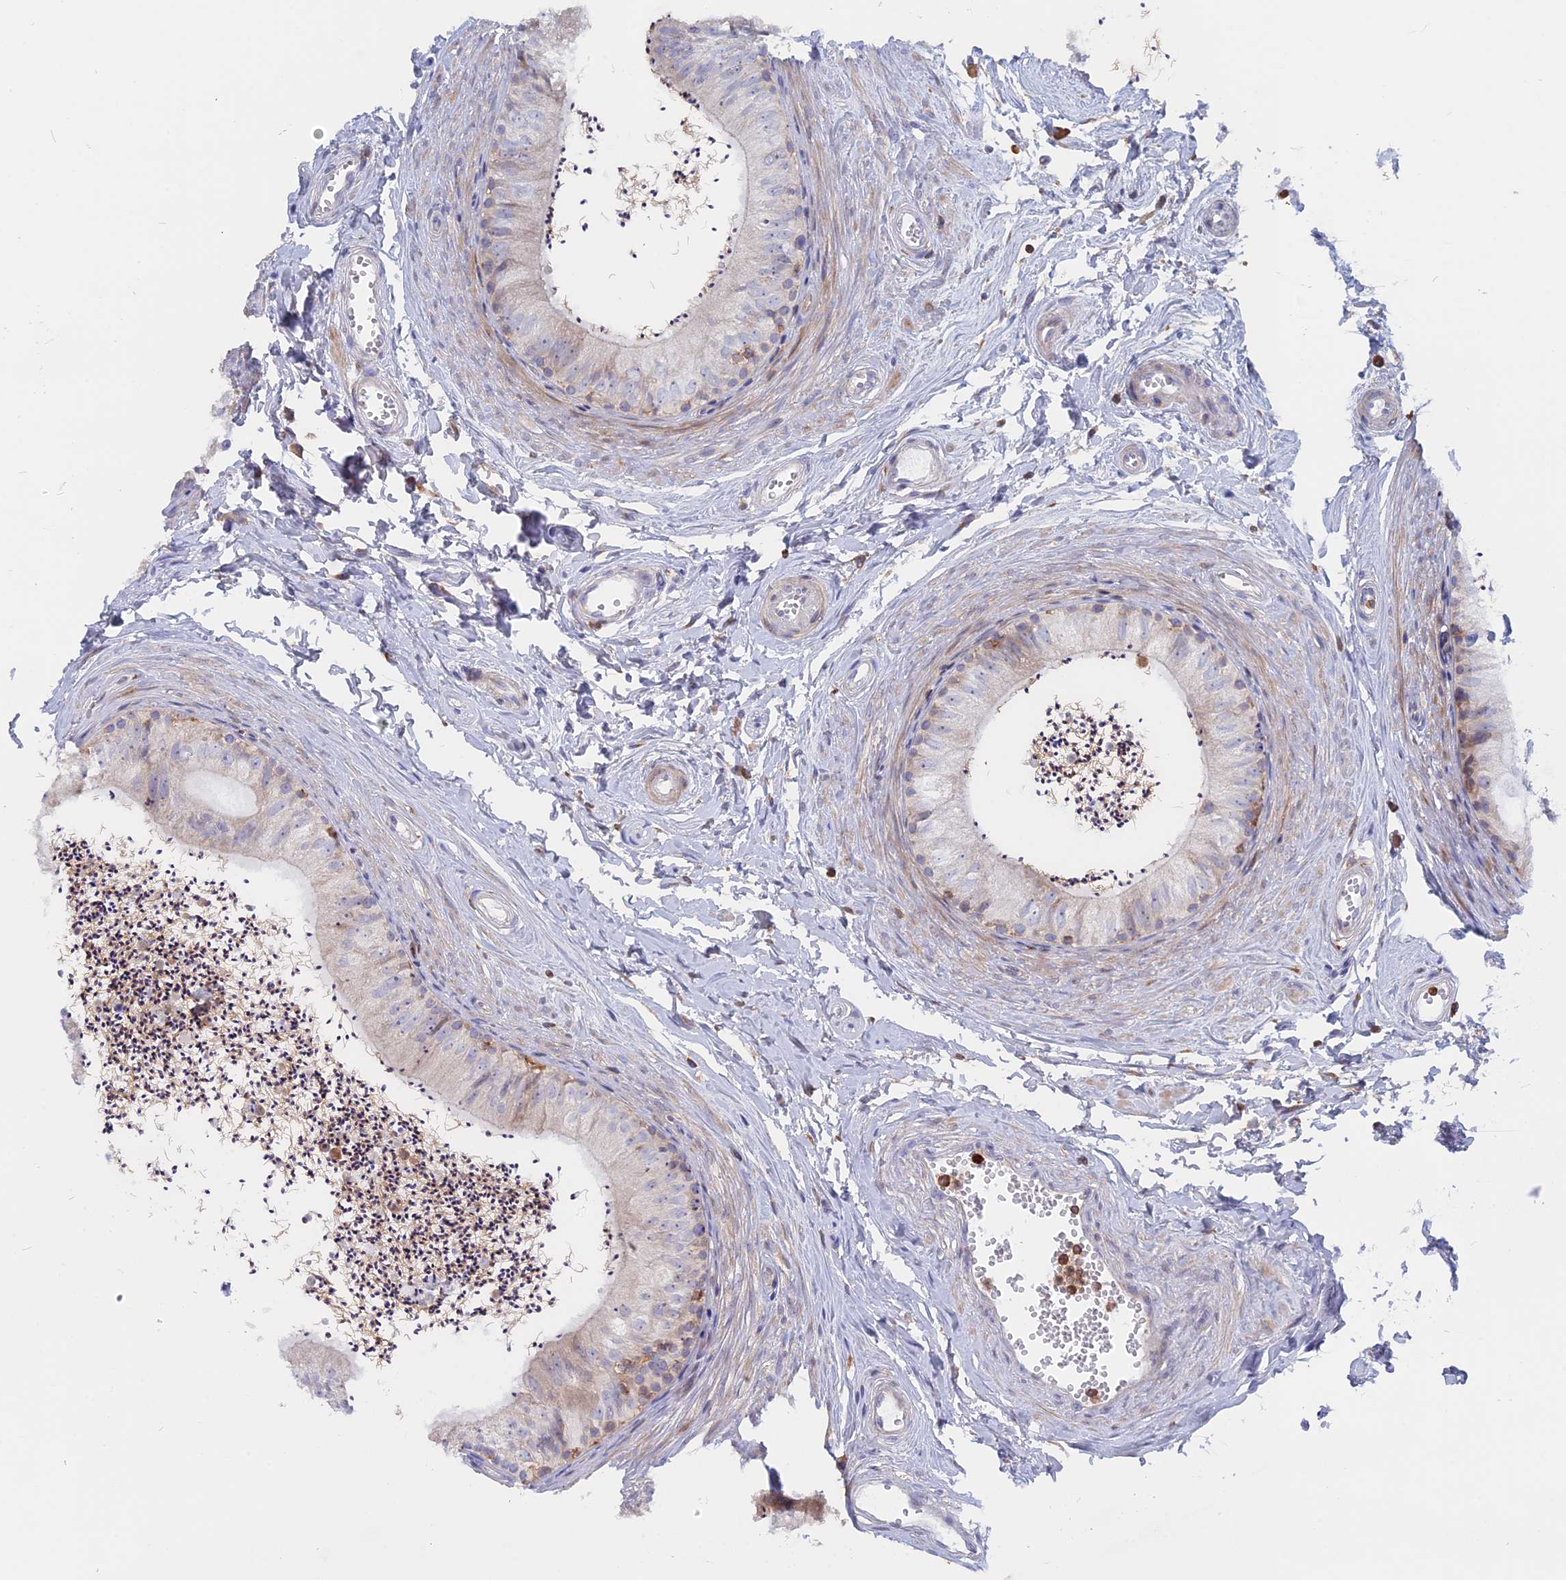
{"staining": {"intensity": "moderate", "quantity": "<25%", "location": "cytoplasmic/membranous"}, "tissue": "epididymis", "cell_type": "Glandular cells", "image_type": "normal", "snomed": [{"axis": "morphology", "description": "Normal tissue, NOS"}, {"axis": "topography", "description": "Epididymis"}], "caption": "Immunohistochemical staining of unremarkable epididymis exhibits <25% levels of moderate cytoplasmic/membranous protein expression in approximately <25% of glandular cells. The protein of interest is shown in brown color, while the nuclei are stained blue.", "gene": "GMIP", "patient": {"sex": "male", "age": 56}}